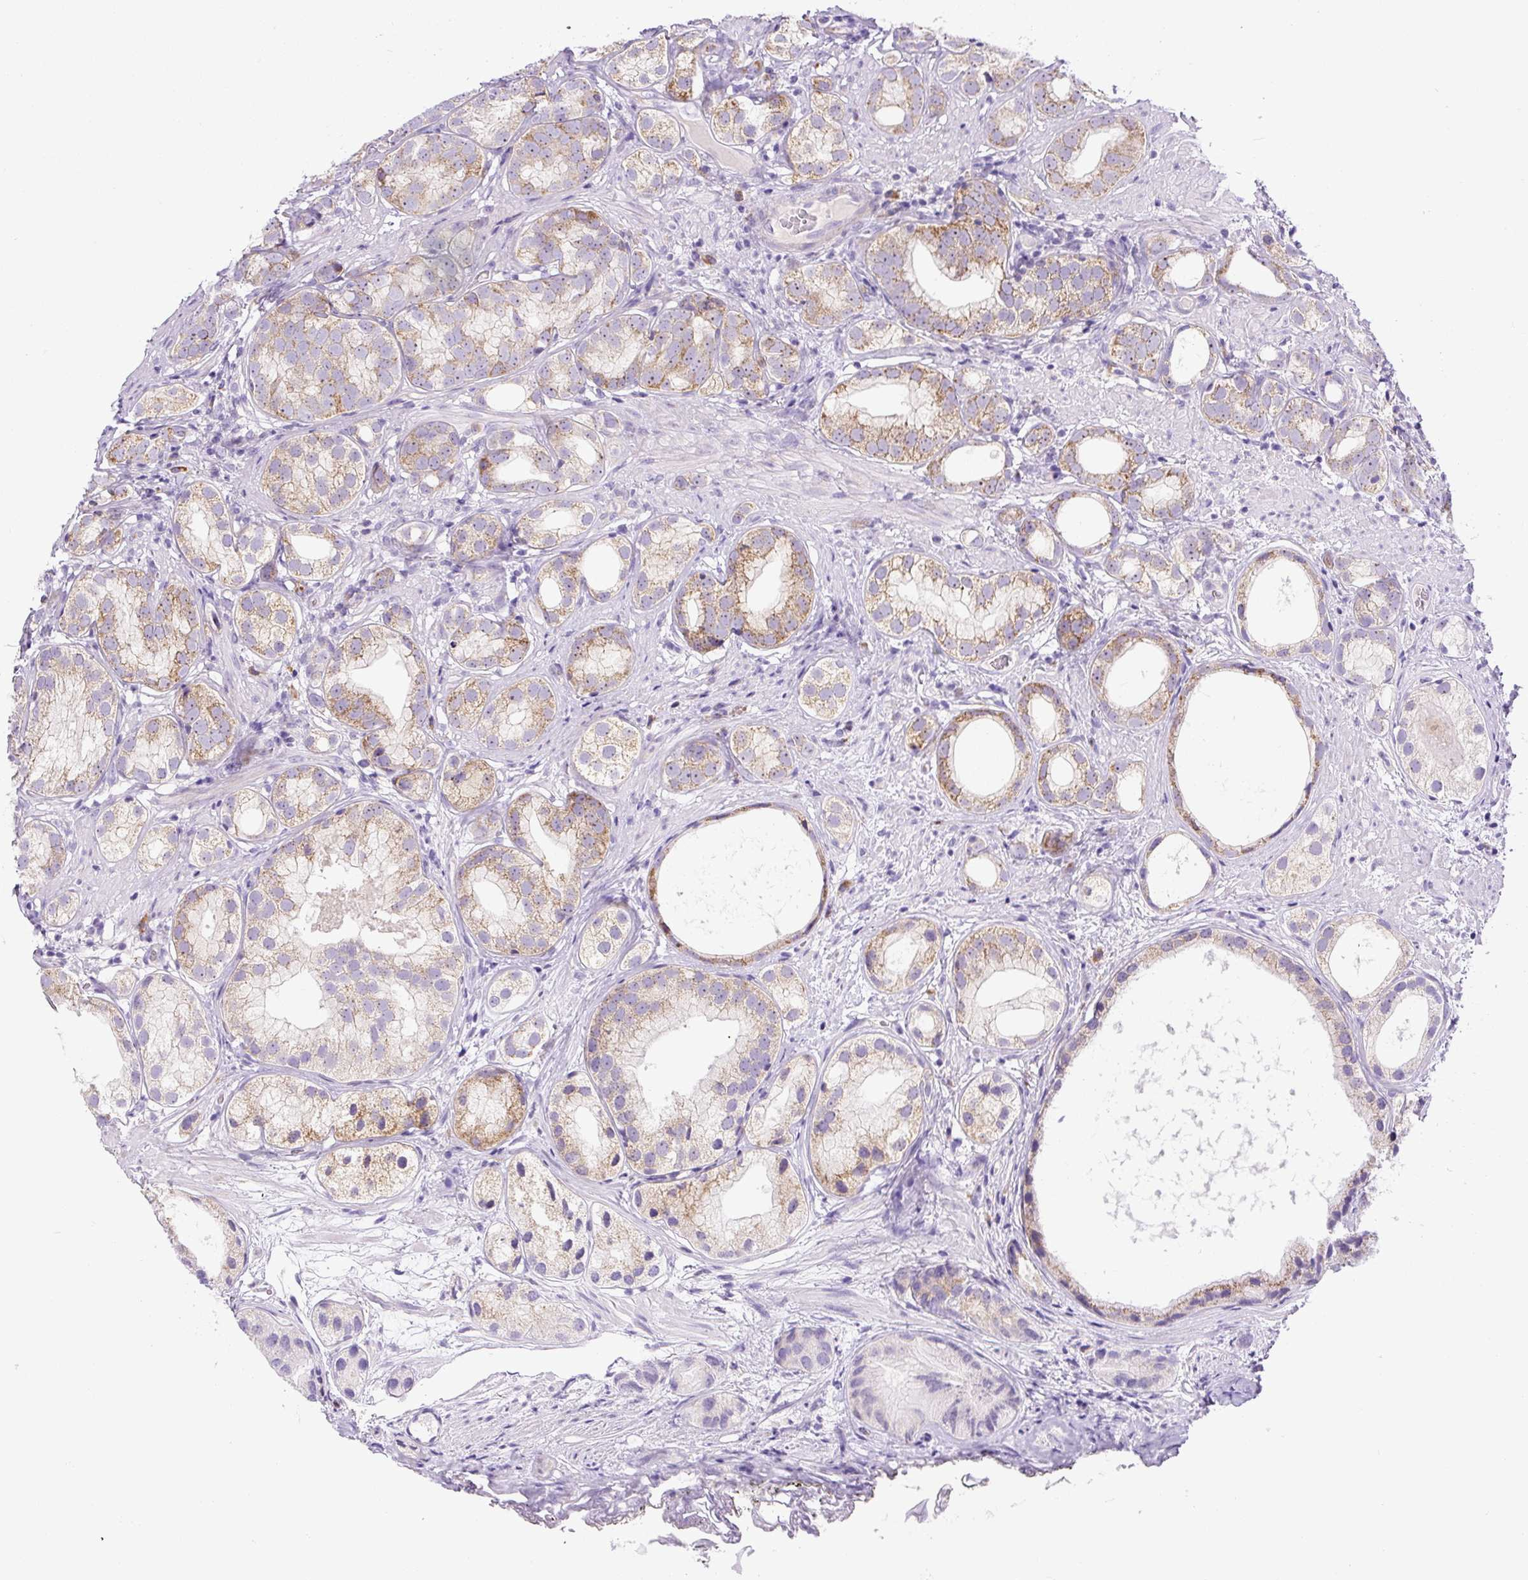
{"staining": {"intensity": "moderate", "quantity": "25%-75%", "location": "cytoplasmic/membranous"}, "tissue": "prostate cancer", "cell_type": "Tumor cells", "image_type": "cancer", "snomed": [{"axis": "morphology", "description": "Adenocarcinoma, High grade"}, {"axis": "topography", "description": "Prostate"}], "caption": "Prostate cancer stained with immunohistochemistry exhibits moderate cytoplasmic/membranous staining in about 25%-75% of tumor cells.", "gene": "ZNF596", "patient": {"sex": "male", "age": 82}}